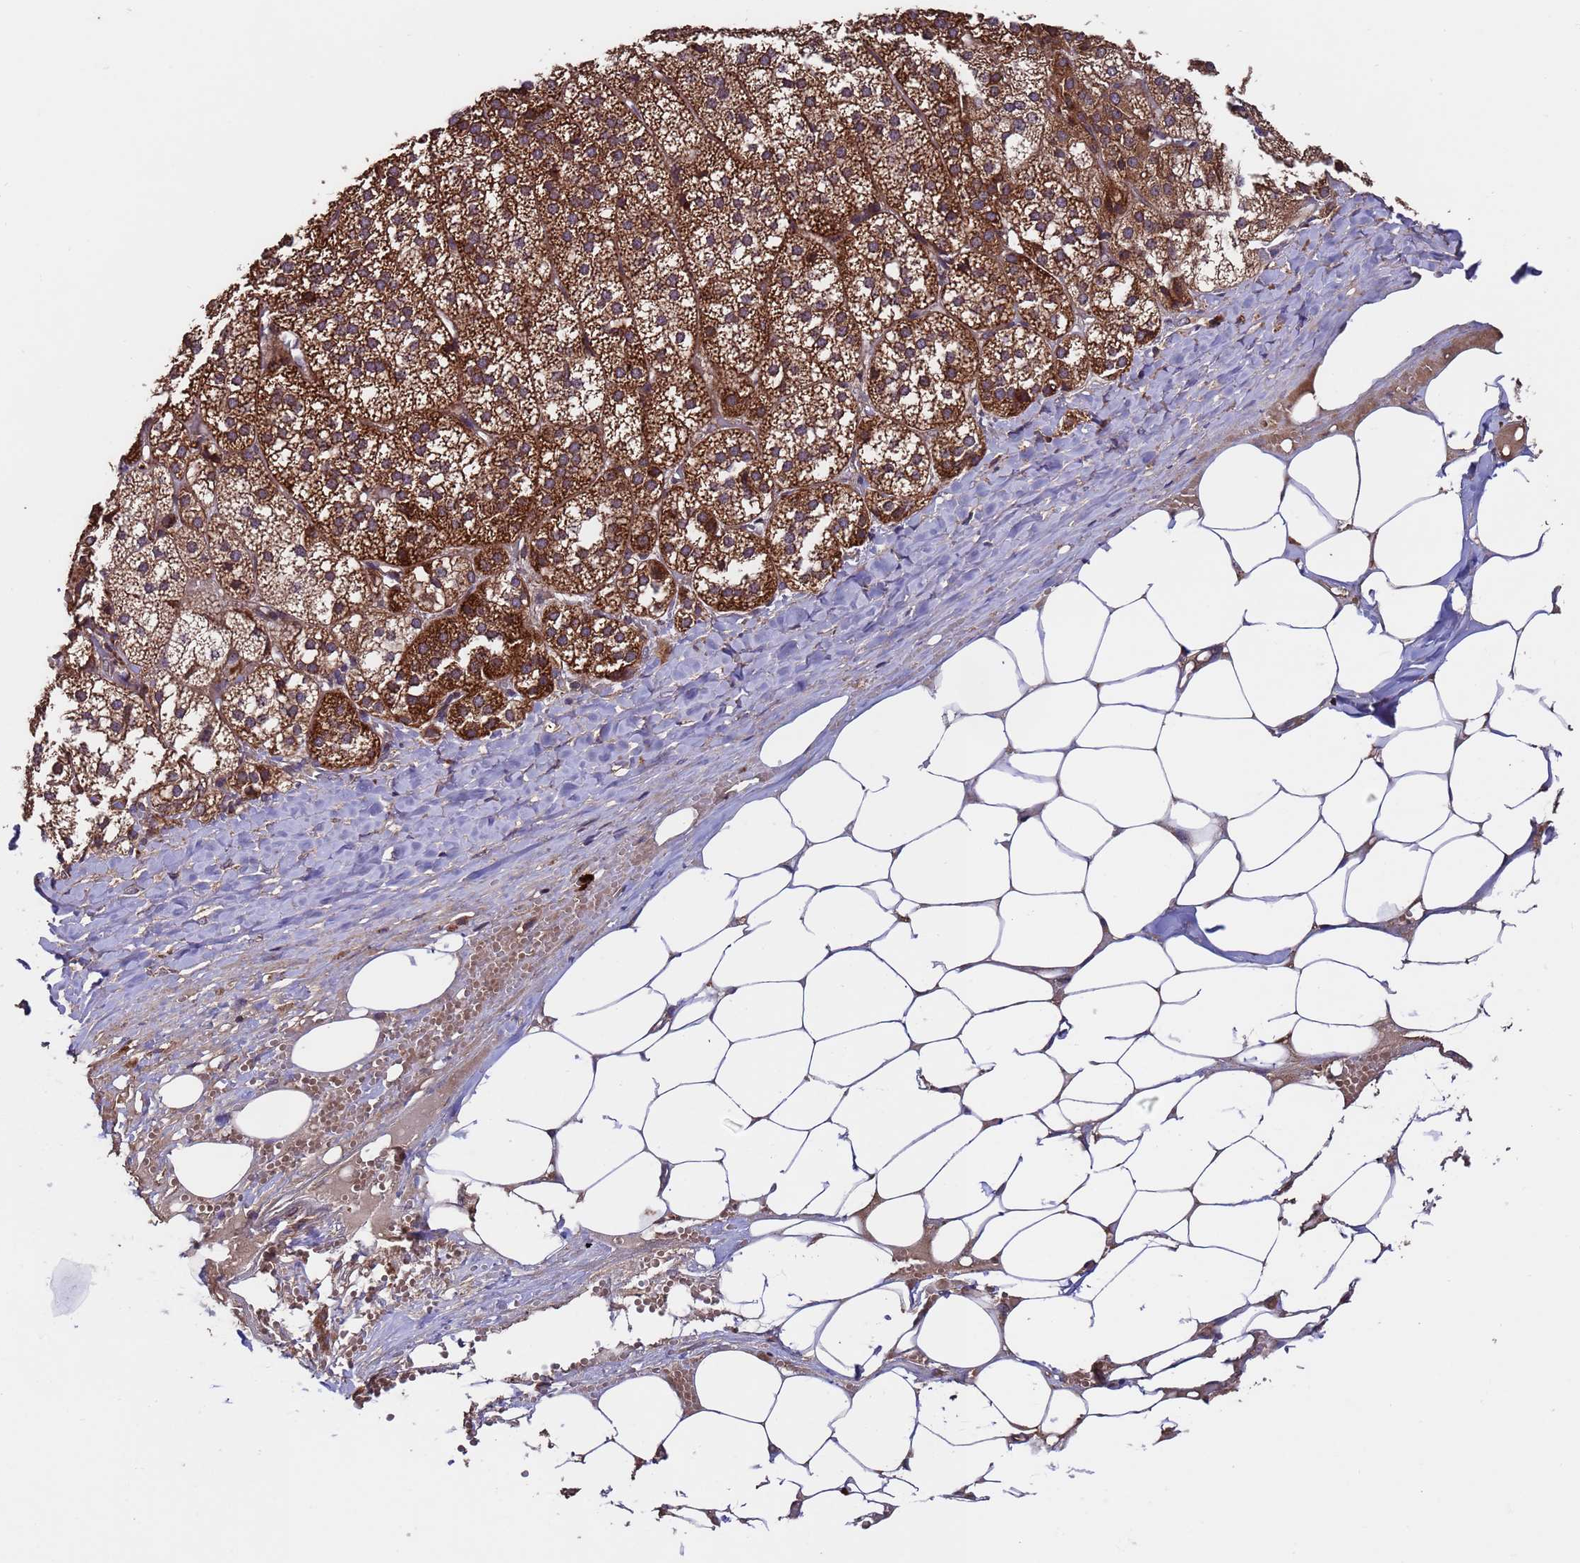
{"staining": {"intensity": "strong", "quantity": ">75%", "location": "cytoplasmic/membranous"}, "tissue": "adrenal gland", "cell_type": "Glandular cells", "image_type": "normal", "snomed": [{"axis": "morphology", "description": "Normal tissue, NOS"}, {"axis": "topography", "description": "Adrenal gland"}], "caption": "Immunohistochemical staining of unremarkable human adrenal gland exhibits >75% levels of strong cytoplasmic/membranous protein staining in about >75% of glandular cells.", "gene": "TSR3", "patient": {"sex": "female", "age": 61}}